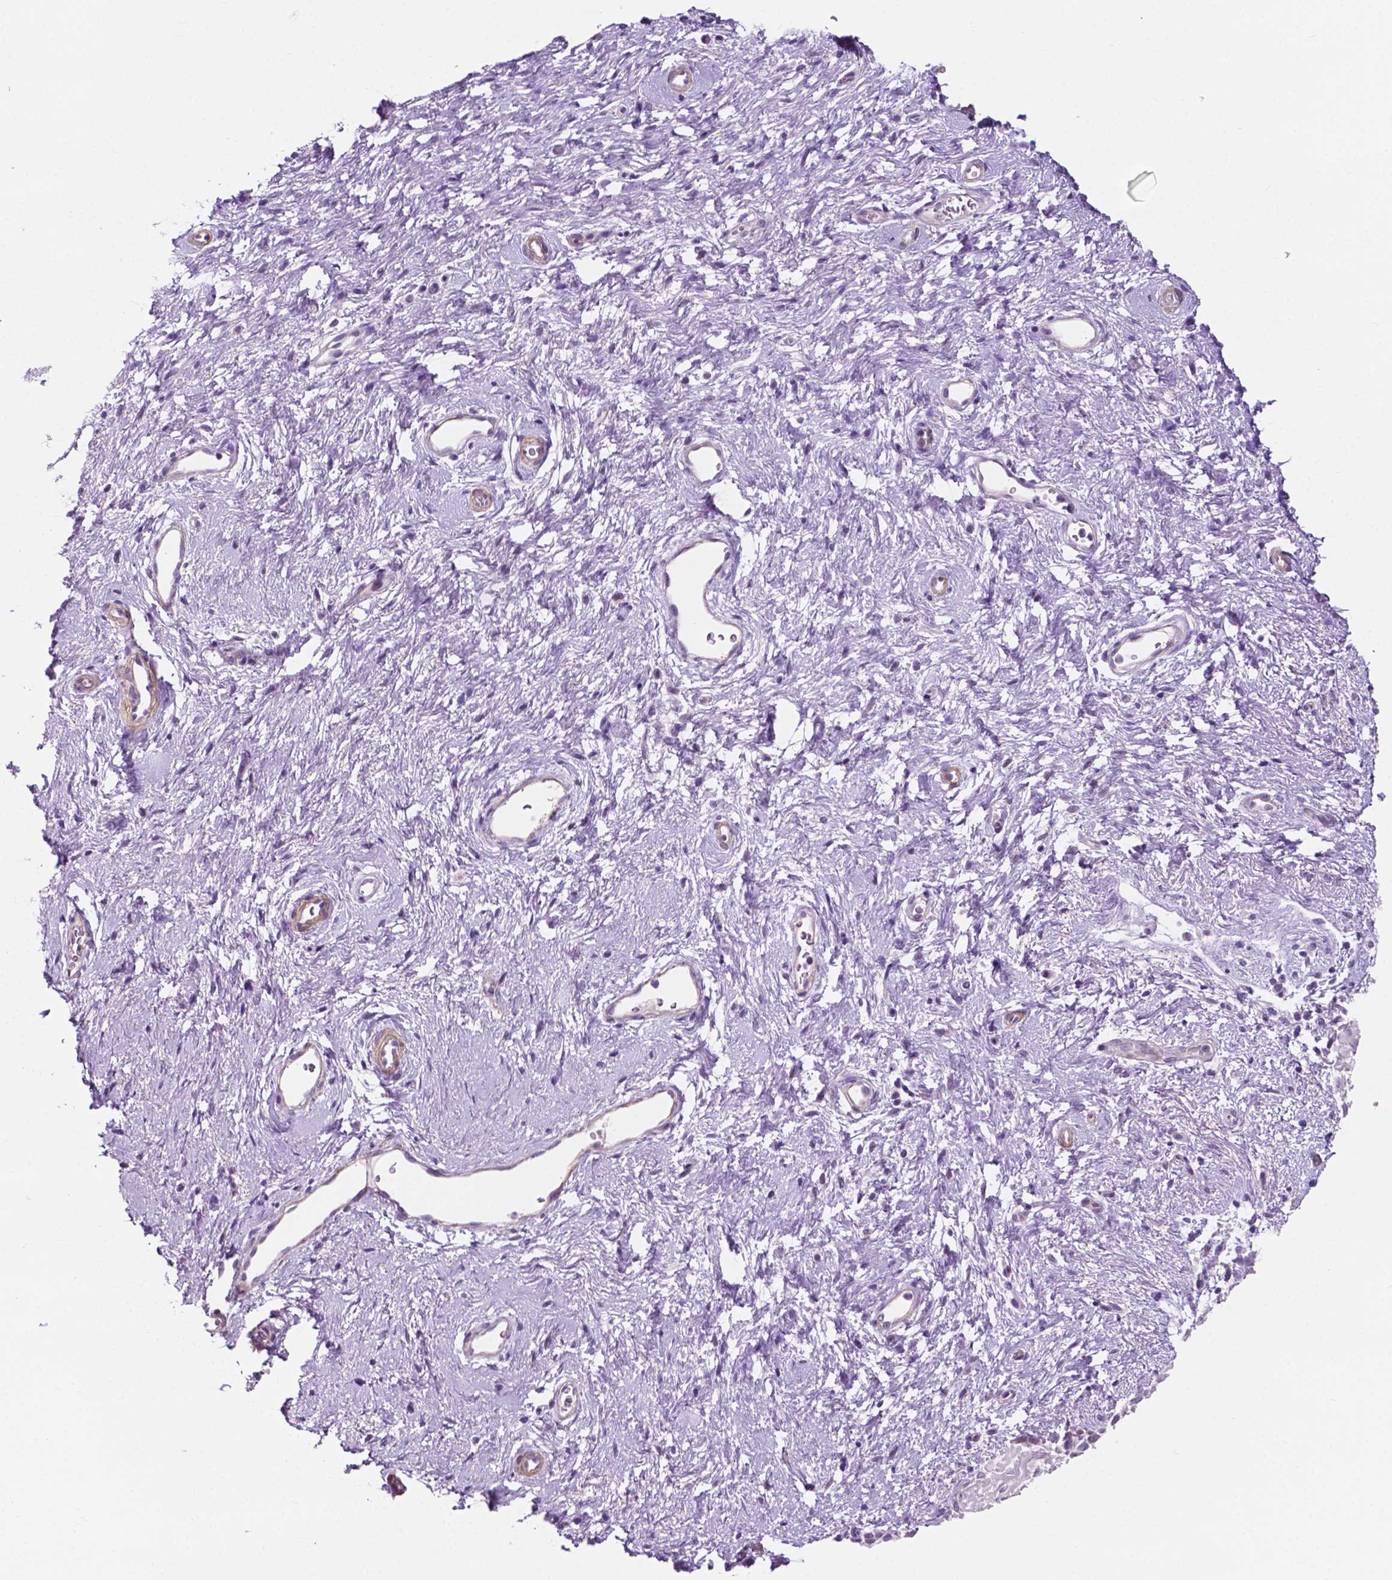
{"staining": {"intensity": "negative", "quantity": "none", "location": "none"}, "tissue": "skin", "cell_type": "Epidermal cells", "image_type": "normal", "snomed": [{"axis": "morphology", "description": "Normal tissue, NOS"}, {"axis": "topography", "description": "Anal"}], "caption": "DAB (3,3'-diaminobenzidine) immunohistochemical staining of normal human skin displays no significant positivity in epidermal cells.", "gene": "ACY3", "patient": {"sex": "female", "age": 46}}